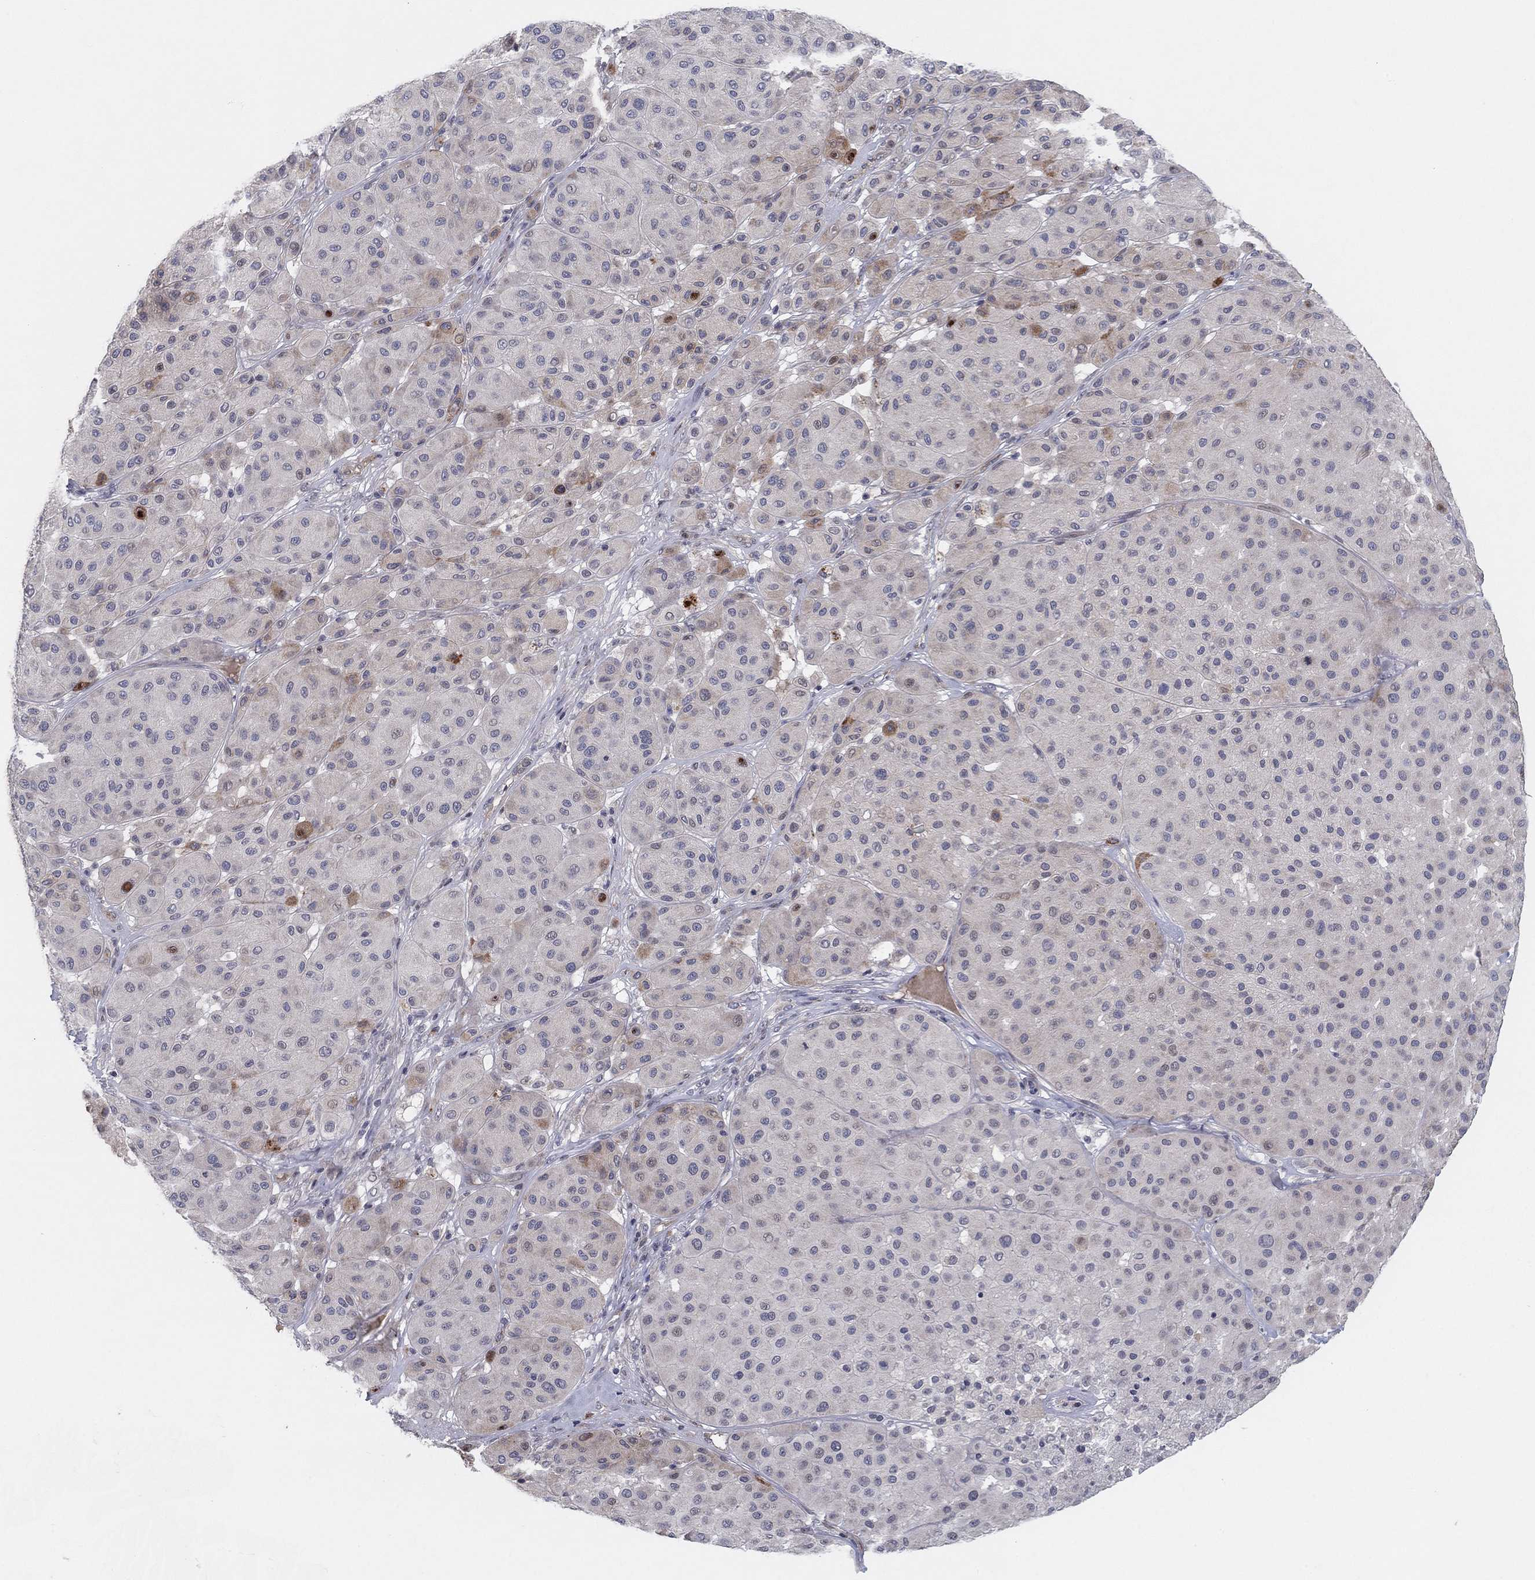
{"staining": {"intensity": "weak", "quantity": "<25%", "location": "cytoplasmic/membranous"}, "tissue": "melanoma", "cell_type": "Tumor cells", "image_type": "cancer", "snomed": [{"axis": "morphology", "description": "Malignant melanoma, Metastatic site"}, {"axis": "topography", "description": "Smooth muscle"}], "caption": "Tumor cells show no significant positivity in melanoma.", "gene": "AMN1", "patient": {"sex": "male", "age": 41}}